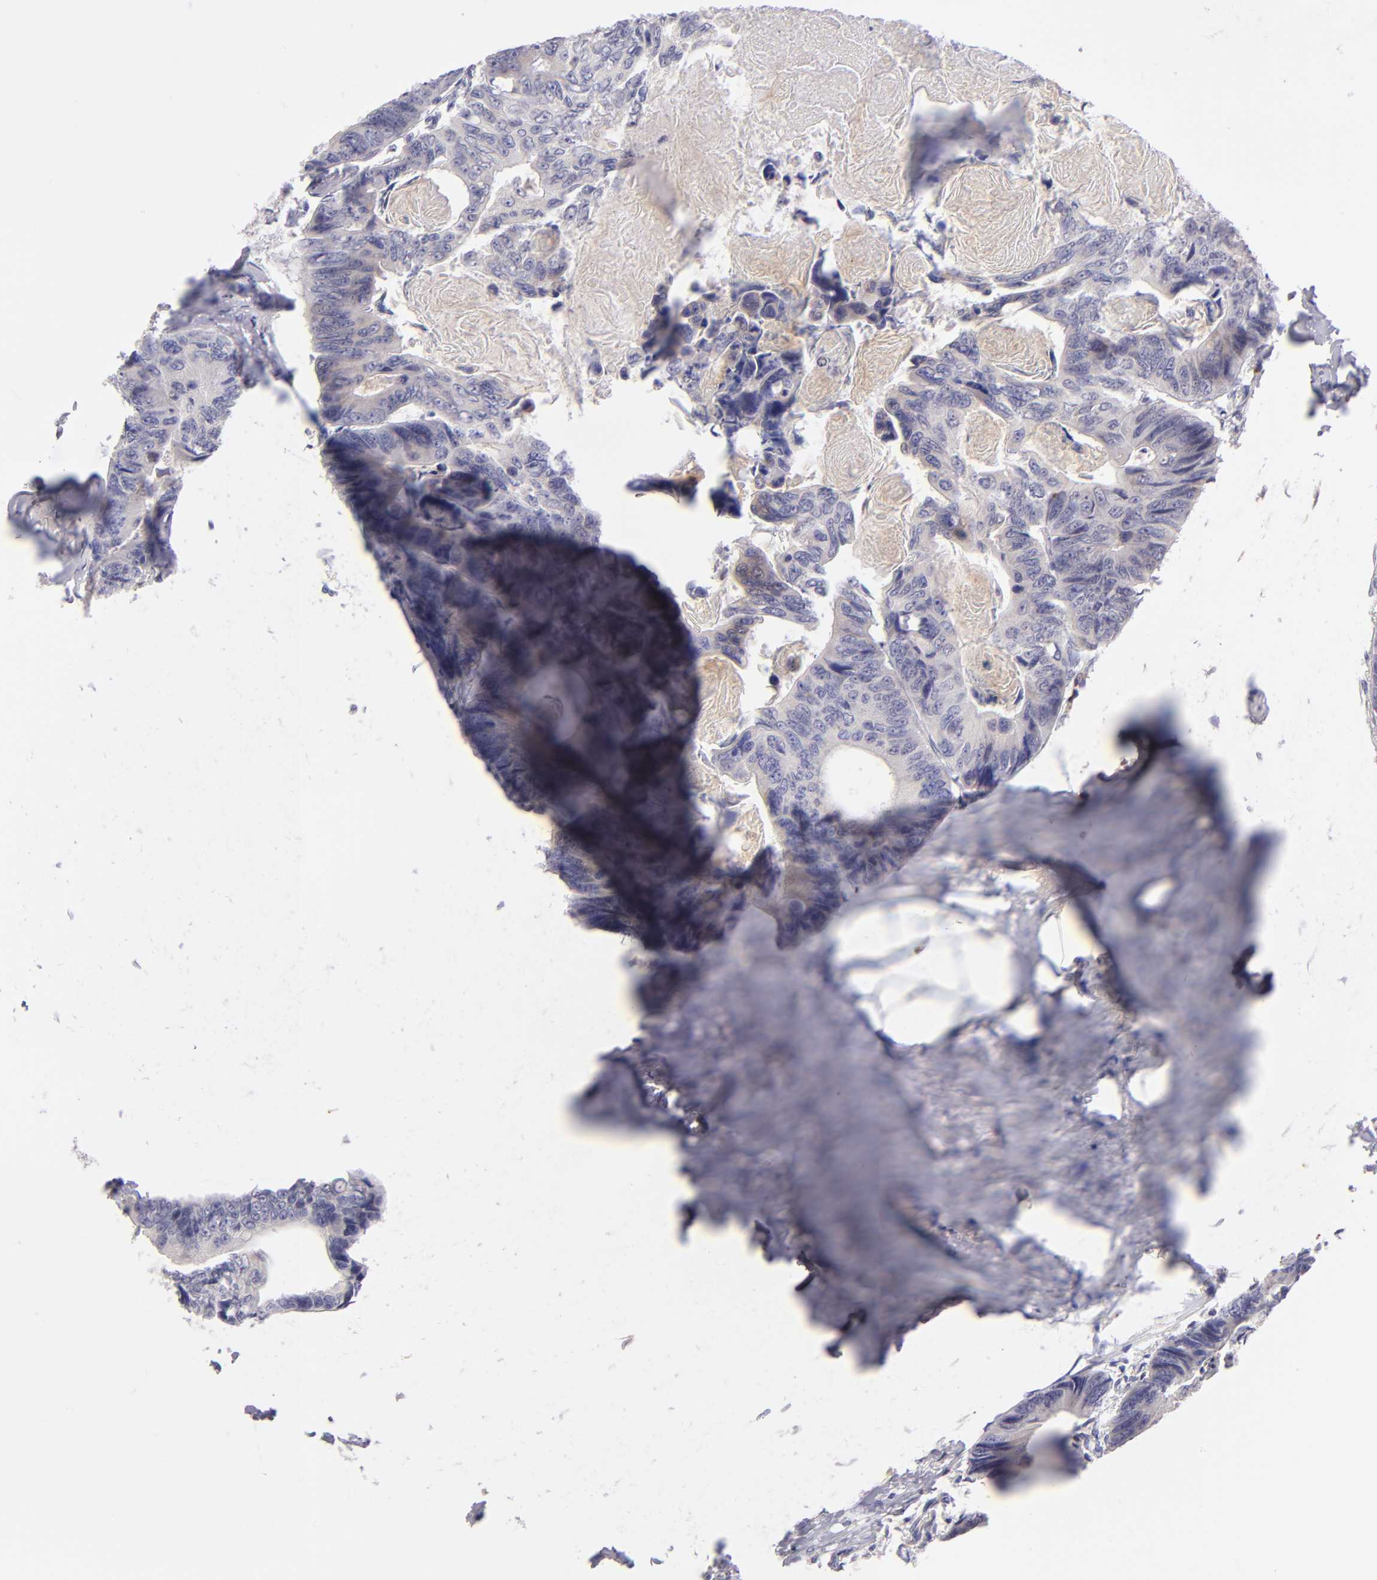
{"staining": {"intensity": "weak", "quantity": "25%-75%", "location": "cytoplasmic/membranous"}, "tissue": "colorectal cancer", "cell_type": "Tumor cells", "image_type": "cancer", "snomed": [{"axis": "morphology", "description": "Adenocarcinoma, NOS"}, {"axis": "topography", "description": "Colon"}], "caption": "Colorectal adenocarcinoma stained for a protein (brown) demonstrates weak cytoplasmic/membranous positive positivity in about 25%-75% of tumor cells.", "gene": "TRAF3", "patient": {"sex": "female", "age": 55}}